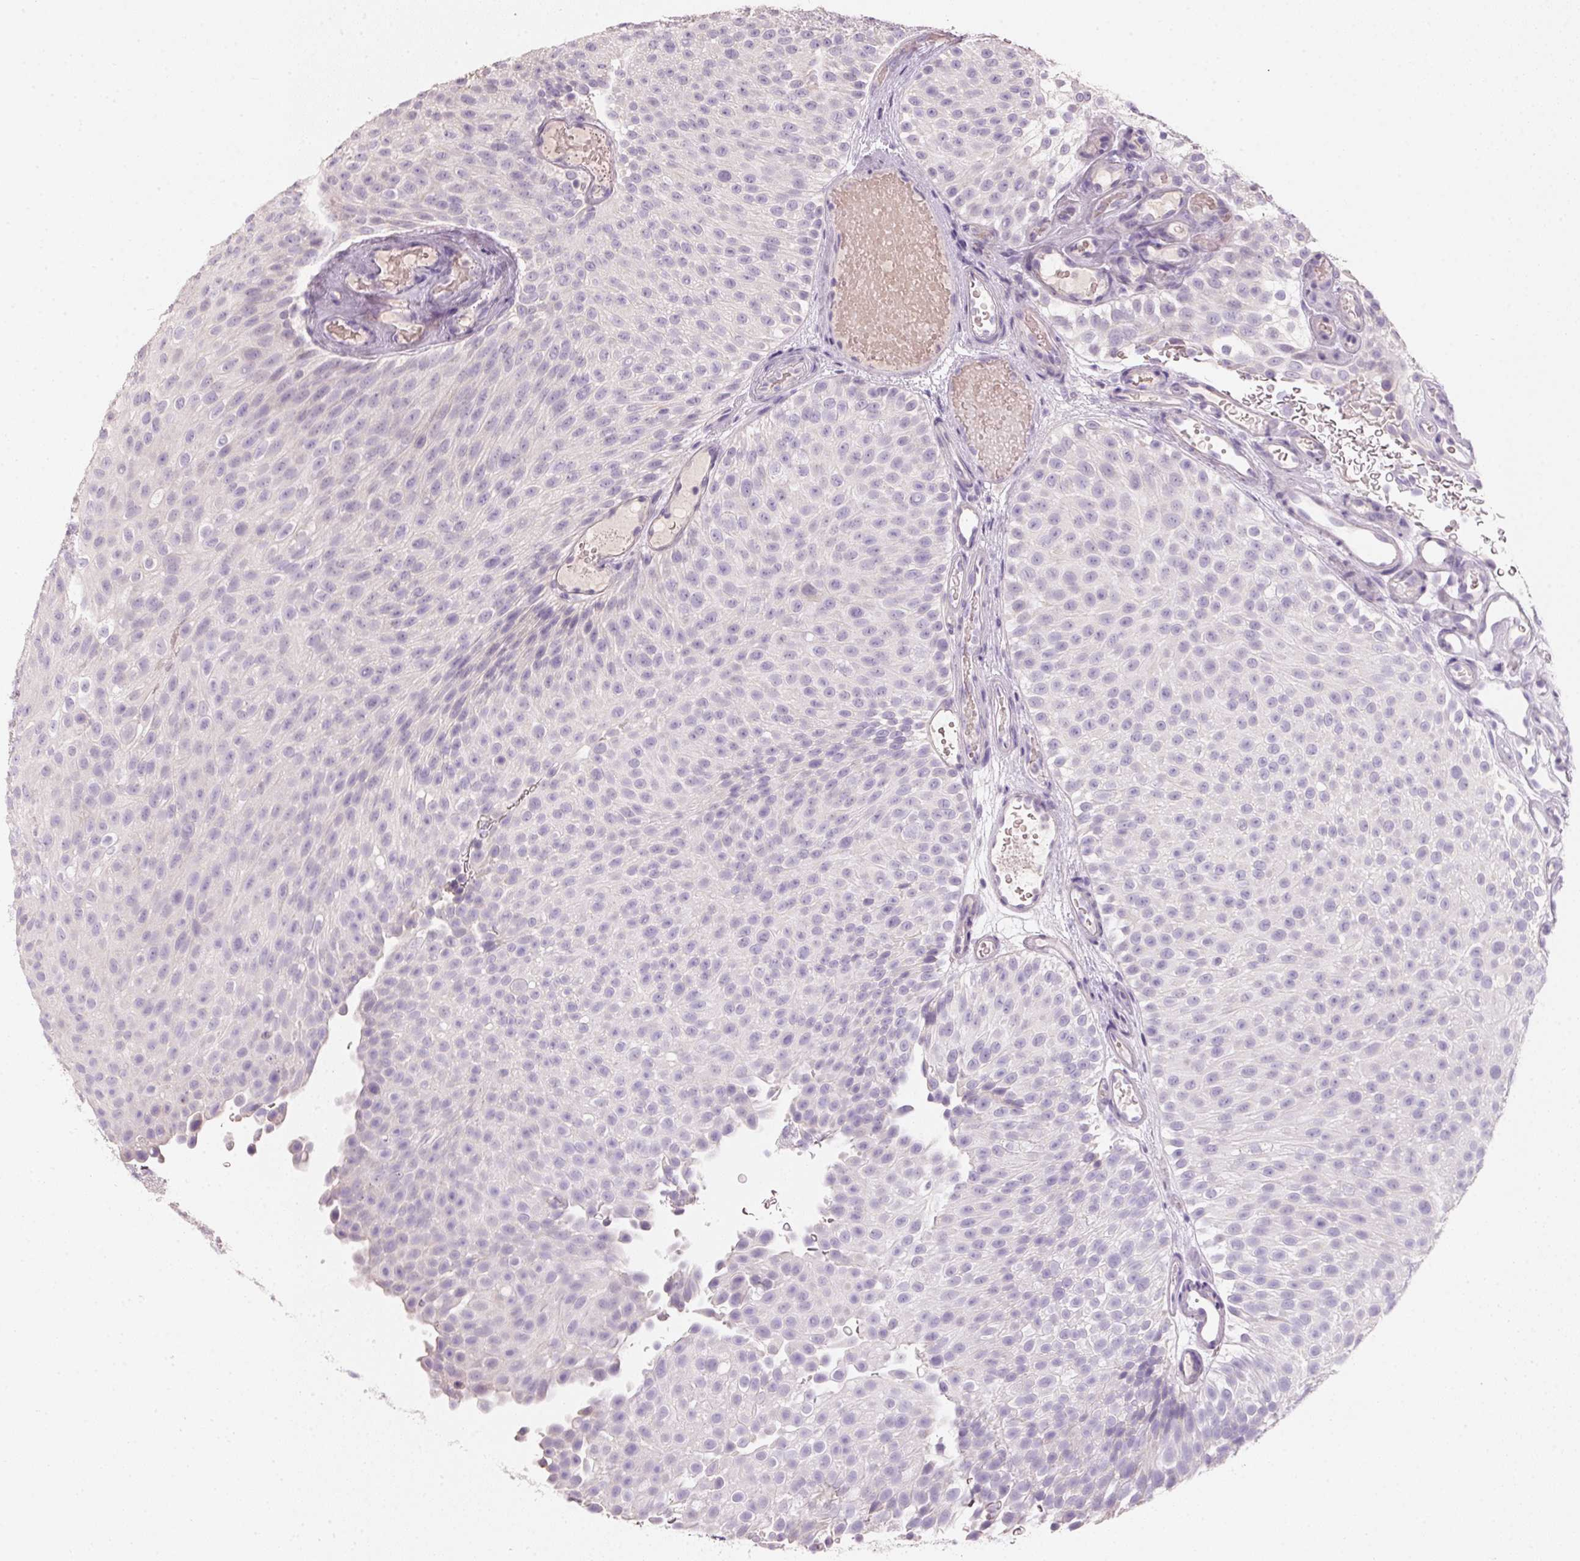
{"staining": {"intensity": "negative", "quantity": "none", "location": "none"}, "tissue": "urothelial cancer", "cell_type": "Tumor cells", "image_type": "cancer", "snomed": [{"axis": "morphology", "description": "Urothelial carcinoma, Low grade"}, {"axis": "topography", "description": "Urinary bladder"}], "caption": "A histopathology image of urothelial cancer stained for a protein displays no brown staining in tumor cells. (Brightfield microscopy of DAB (3,3'-diaminobenzidine) immunohistochemistry (IHC) at high magnification).", "gene": "HSD17B1", "patient": {"sex": "male", "age": 78}}